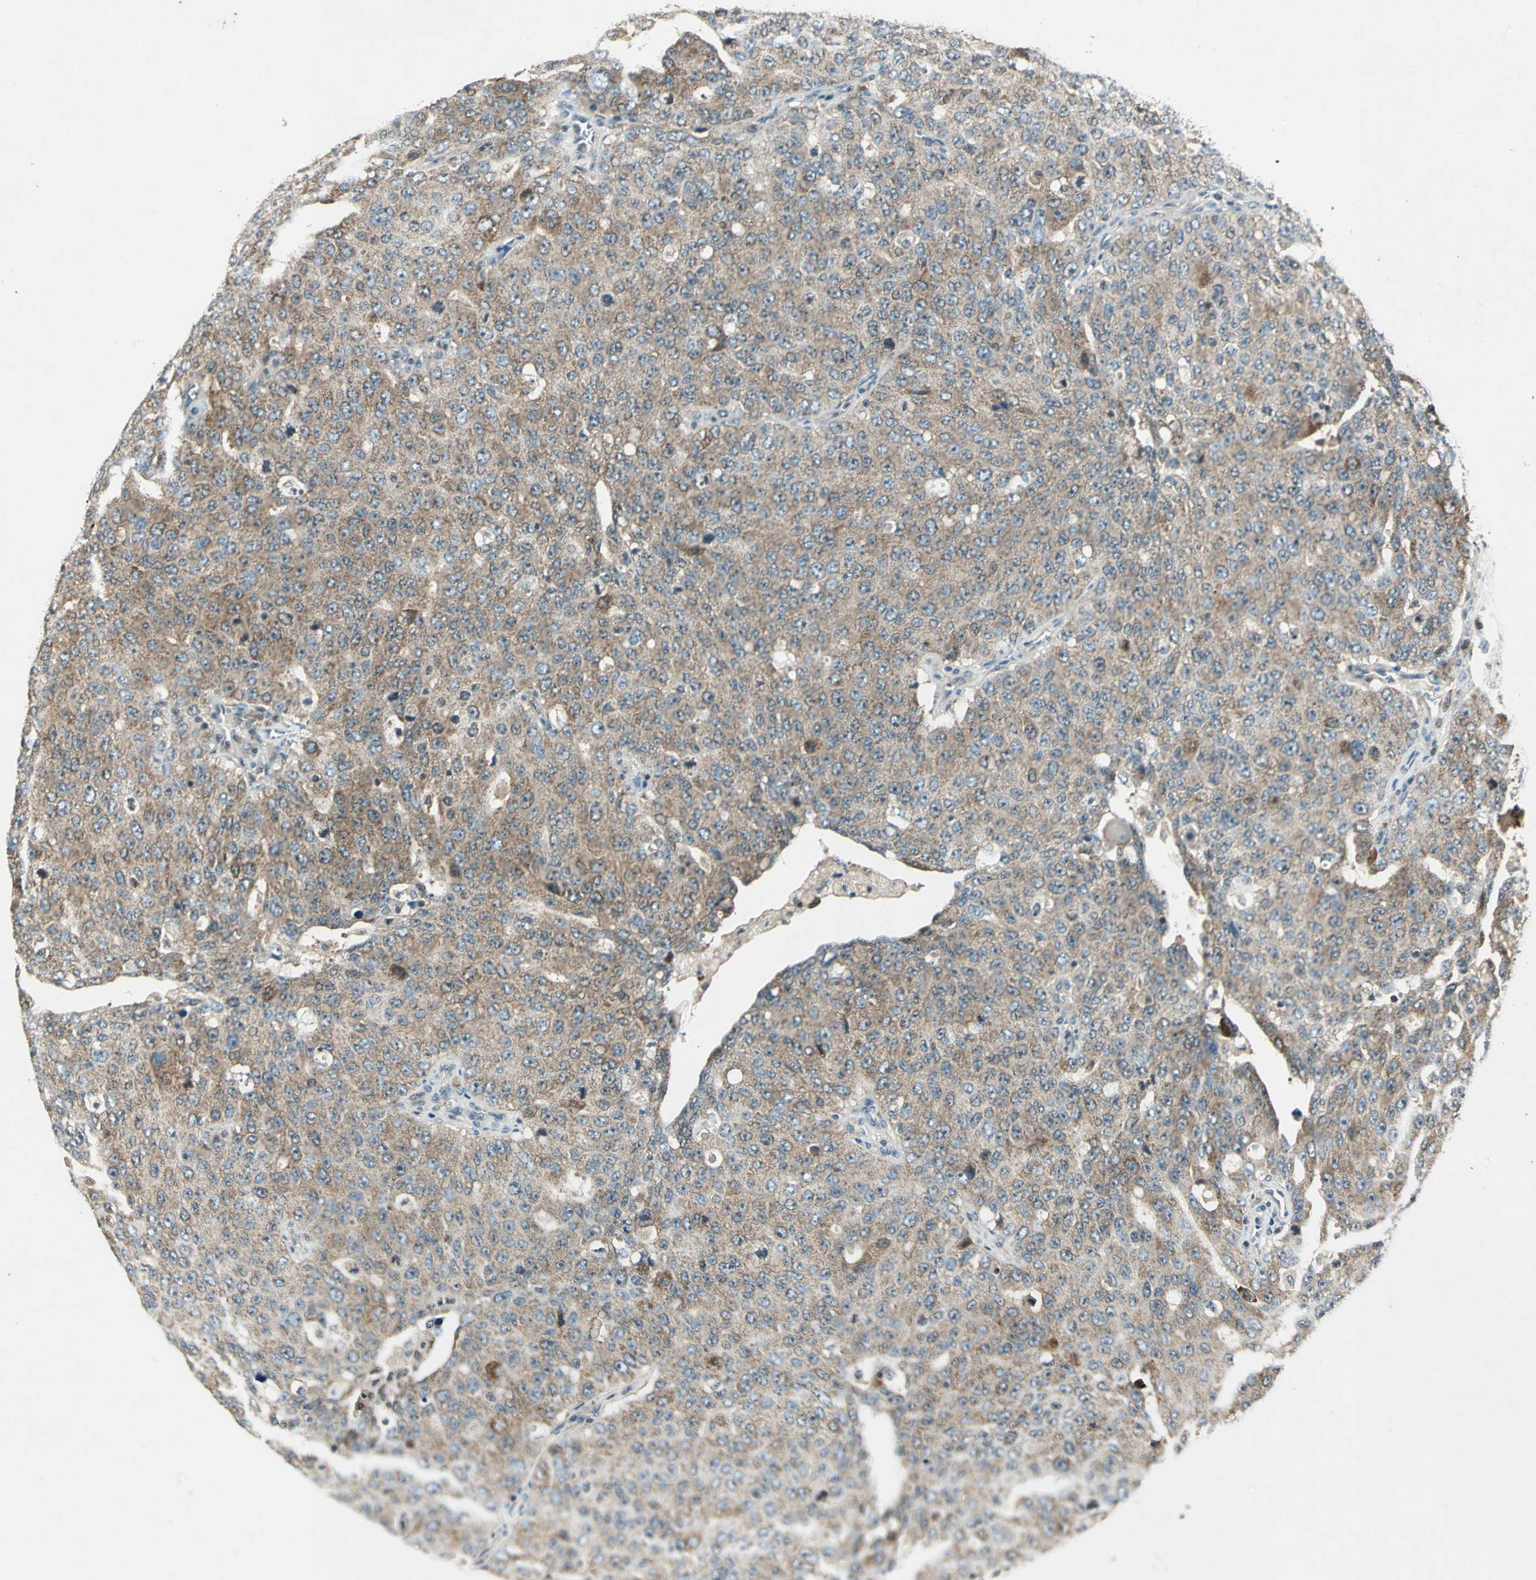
{"staining": {"intensity": "weak", "quantity": ">75%", "location": "cytoplasmic/membranous"}, "tissue": "ovarian cancer", "cell_type": "Tumor cells", "image_type": "cancer", "snomed": [{"axis": "morphology", "description": "Carcinoma, endometroid"}, {"axis": "topography", "description": "Ovary"}], "caption": "Approximately >75% of tumor cells in human endometroid carcinoma (ovarian) show weak cytoplasmic/membranous protein expression as visualized by brown immunohistochemical staining.", "gene": "AHSA1", "patient": {"sex": "female", "age": 62}}